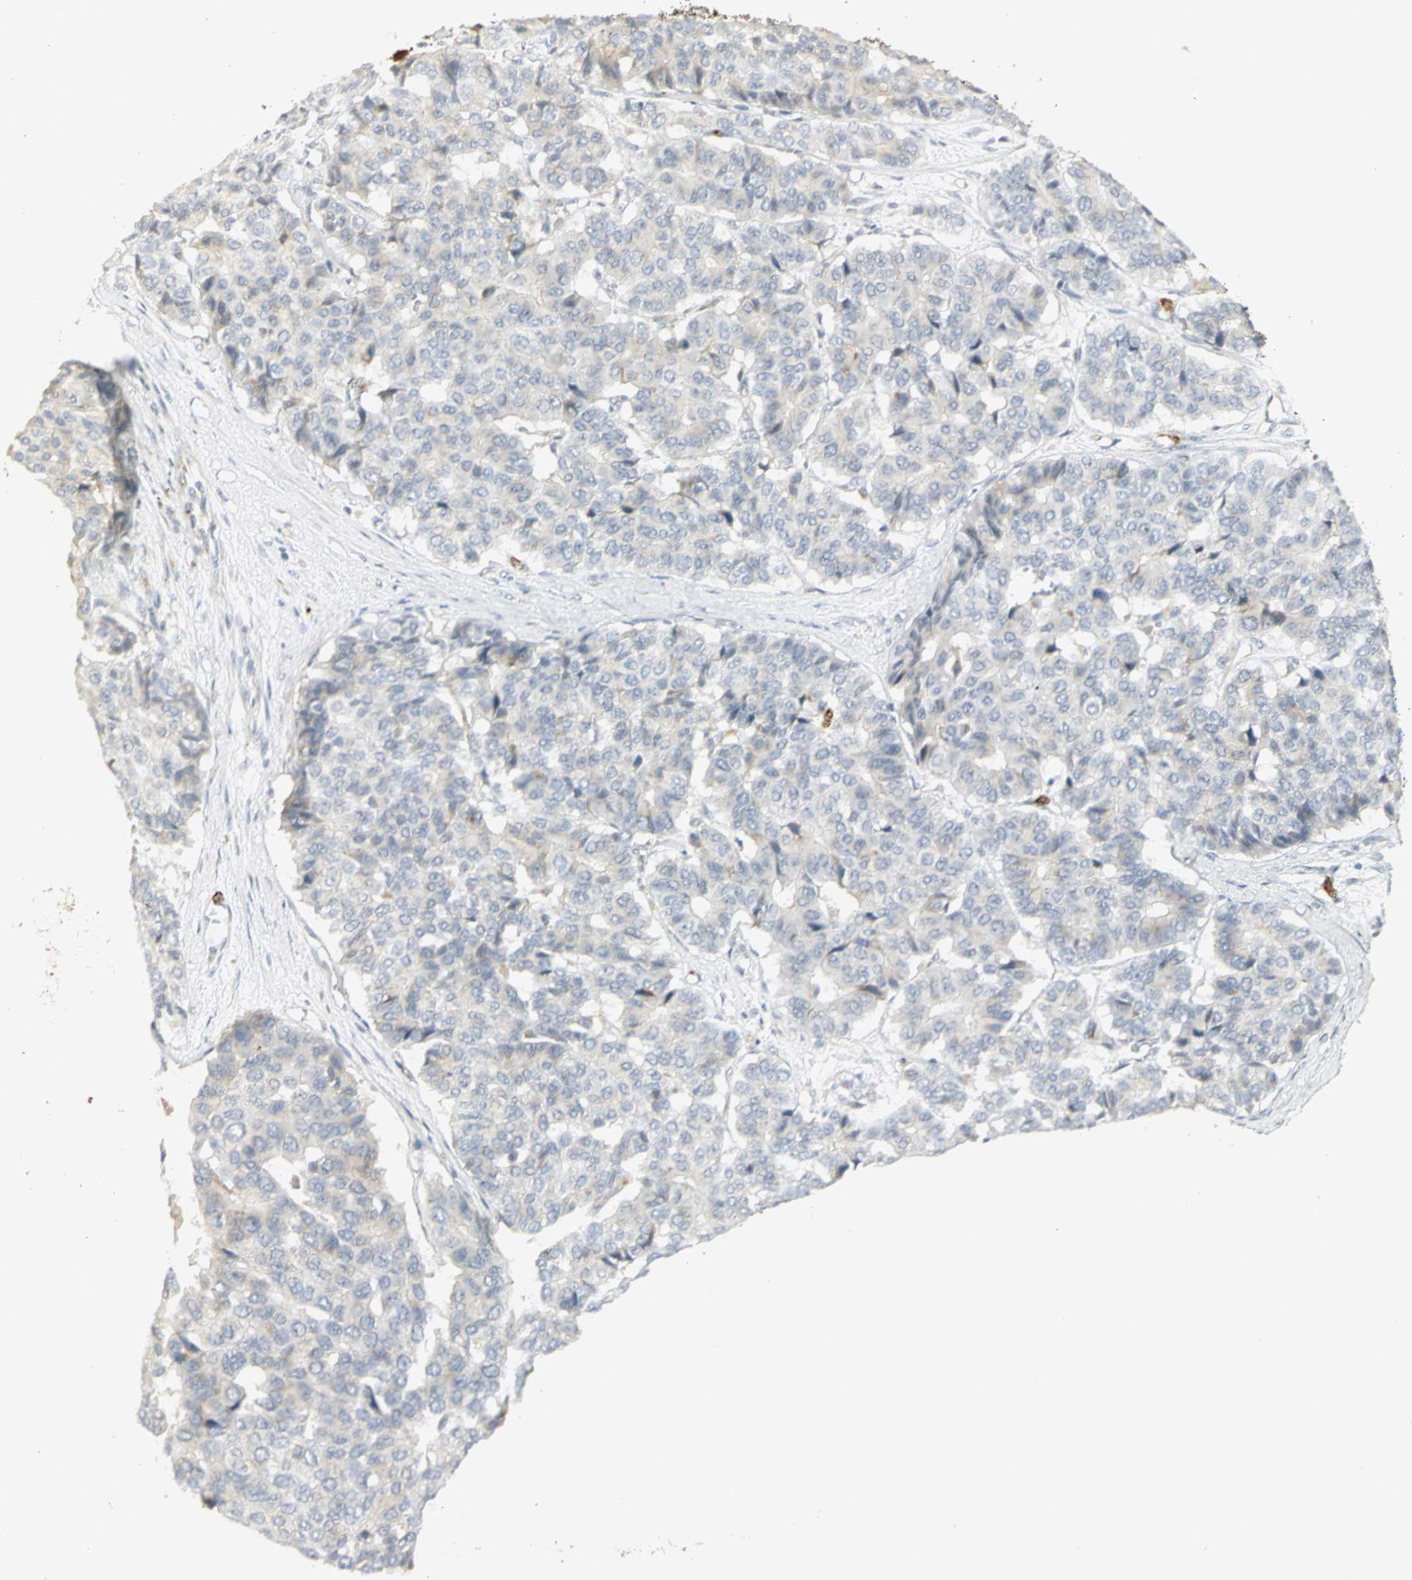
{"staining": {"intensity": "weak", "quantity": "<25%", "location": "cytoplasmic/membranous"}, "tissue": "pancreatic cancer", "cell_type": "Tumor cells", "image_type": "cancer", "snomed": [{"axis": "morphology", "description": "Adenocarcinoma, NOS"}, {"axis": "topography", "description": "Pancreas"}], "caption": "Immunohistochemistry (IHC) micrograph of pancreatic cancer stained for a protein (brown), which reveals no positivity in tumor cells.", "gene": "TM9SF2", "patient": {"sex": "male", "age": 50}}